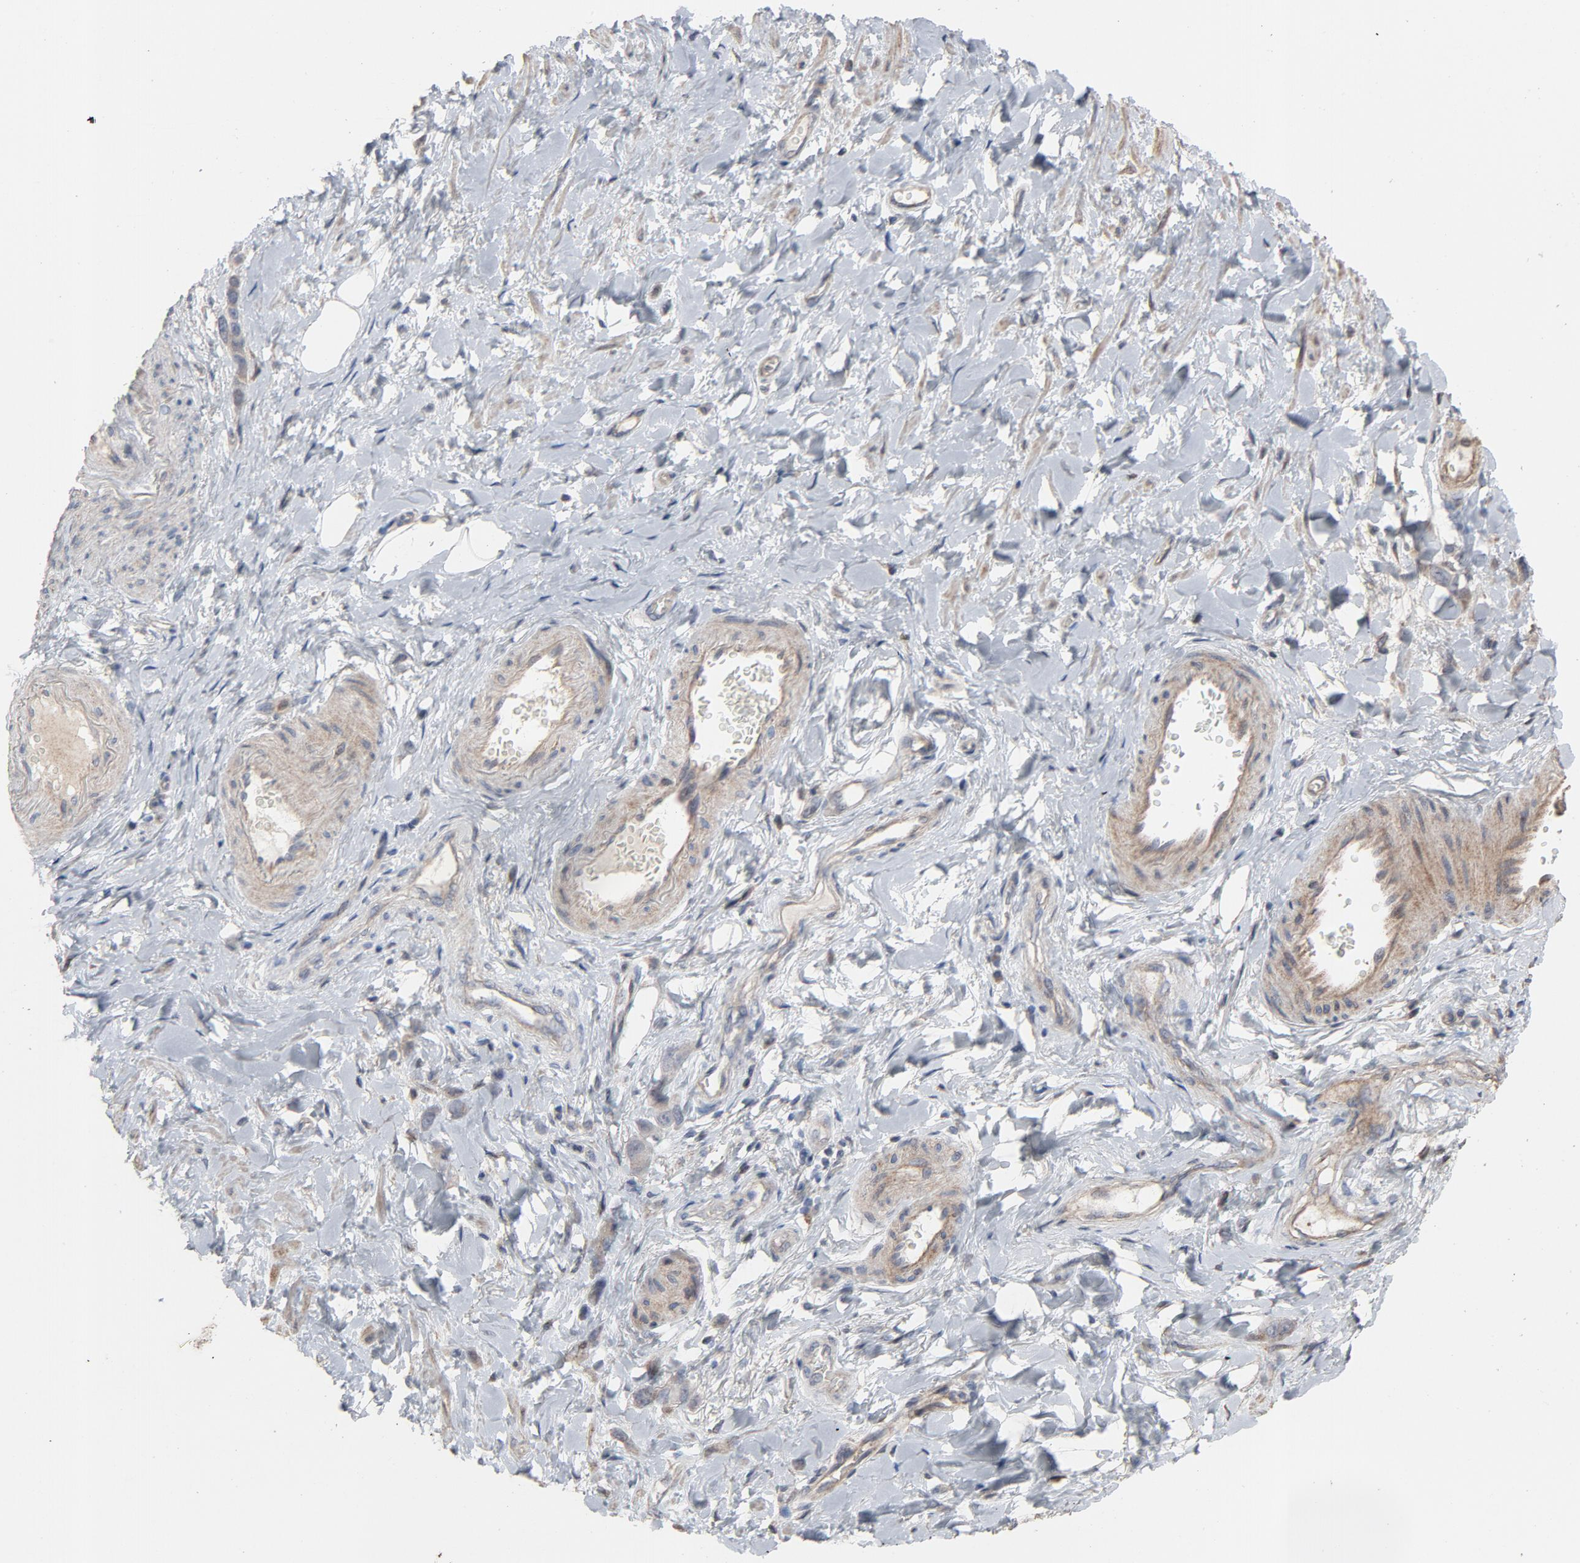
{"staining": {"intensity": "weak", "quantity": "25%-75%", "location": "cytoplasmic/membranous,nuclear"}, "tissue": "stomach cancer", "cell_type": "Tumor cells", "image_type": "cancer", "snomed": [{"axis": "morphology", "description": "Adenocarcinoma, NOS"}, {"axis": "topography", "description": "Stomach"}], "caption": "Protein staining of stomach cancer (adenocarcinoma) tissue exhibits weak cytoplasmic/membranous and nuclear positivity in about 25%-75% of tumor cells. Using DAB (brown) and hematoxylin (blue) stains, captured at high magnification using brightfield microscopy.", "gene": "CDK6", "patient": {"sex": "male", "age": 82}}